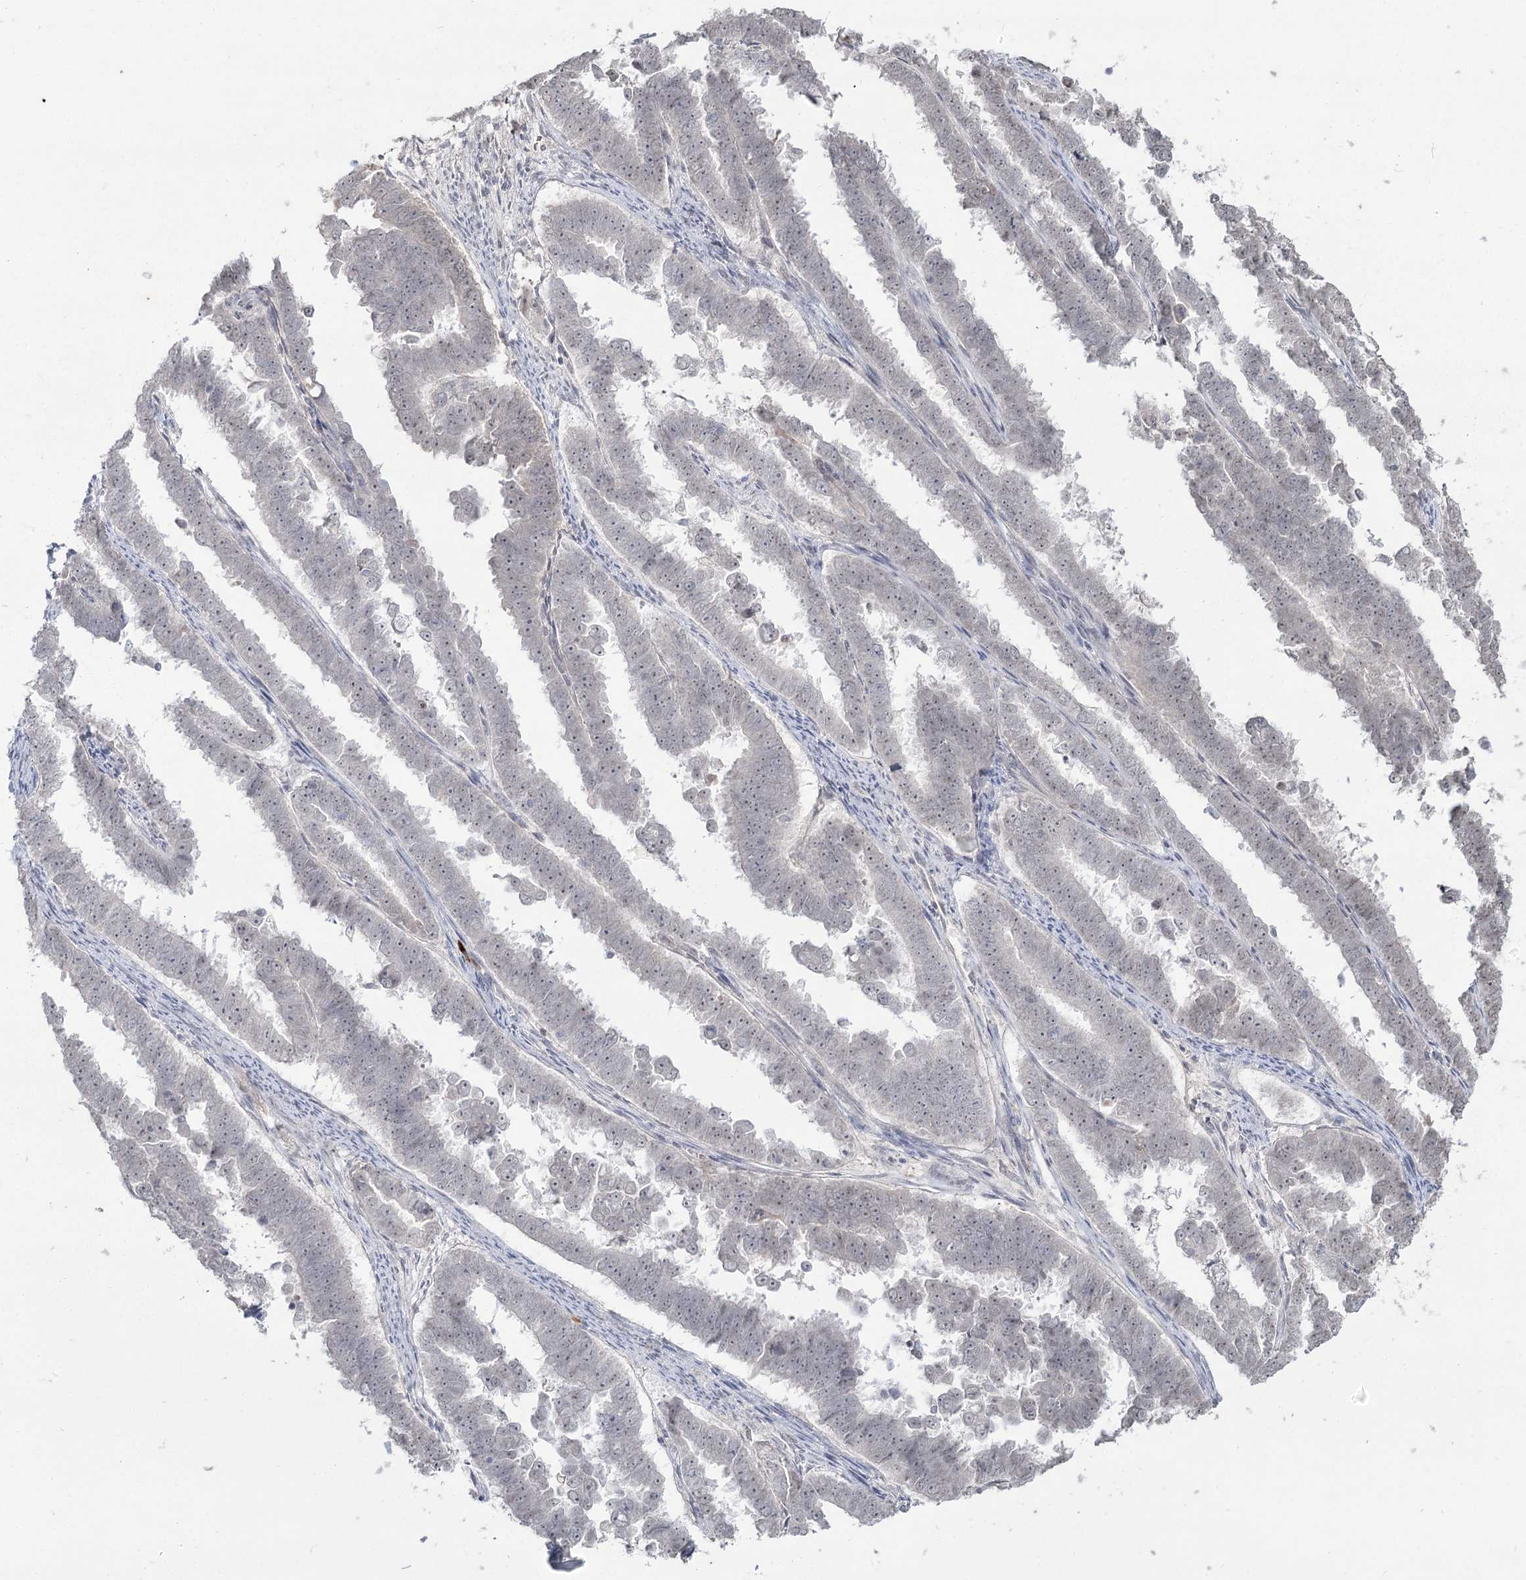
{"staining": {"intensity": "negative", "quantity": "none", "location": "none"}, "tissue": "endometrial cancer", "cell_type": "Tumor cells", "image_type": "cancer", "snomed": [{"axis": "morphology", "description": "Adenocarcinoma, NOS"}, {"axis": "topography", "description": "Endometrium"}], "caption": "This is an IHC image of human adenocarcinoma (endometrial). There is no staining in tumor cells.", "gene": "LY6G5C", "patient": {"sex": "female", "age": 75}}